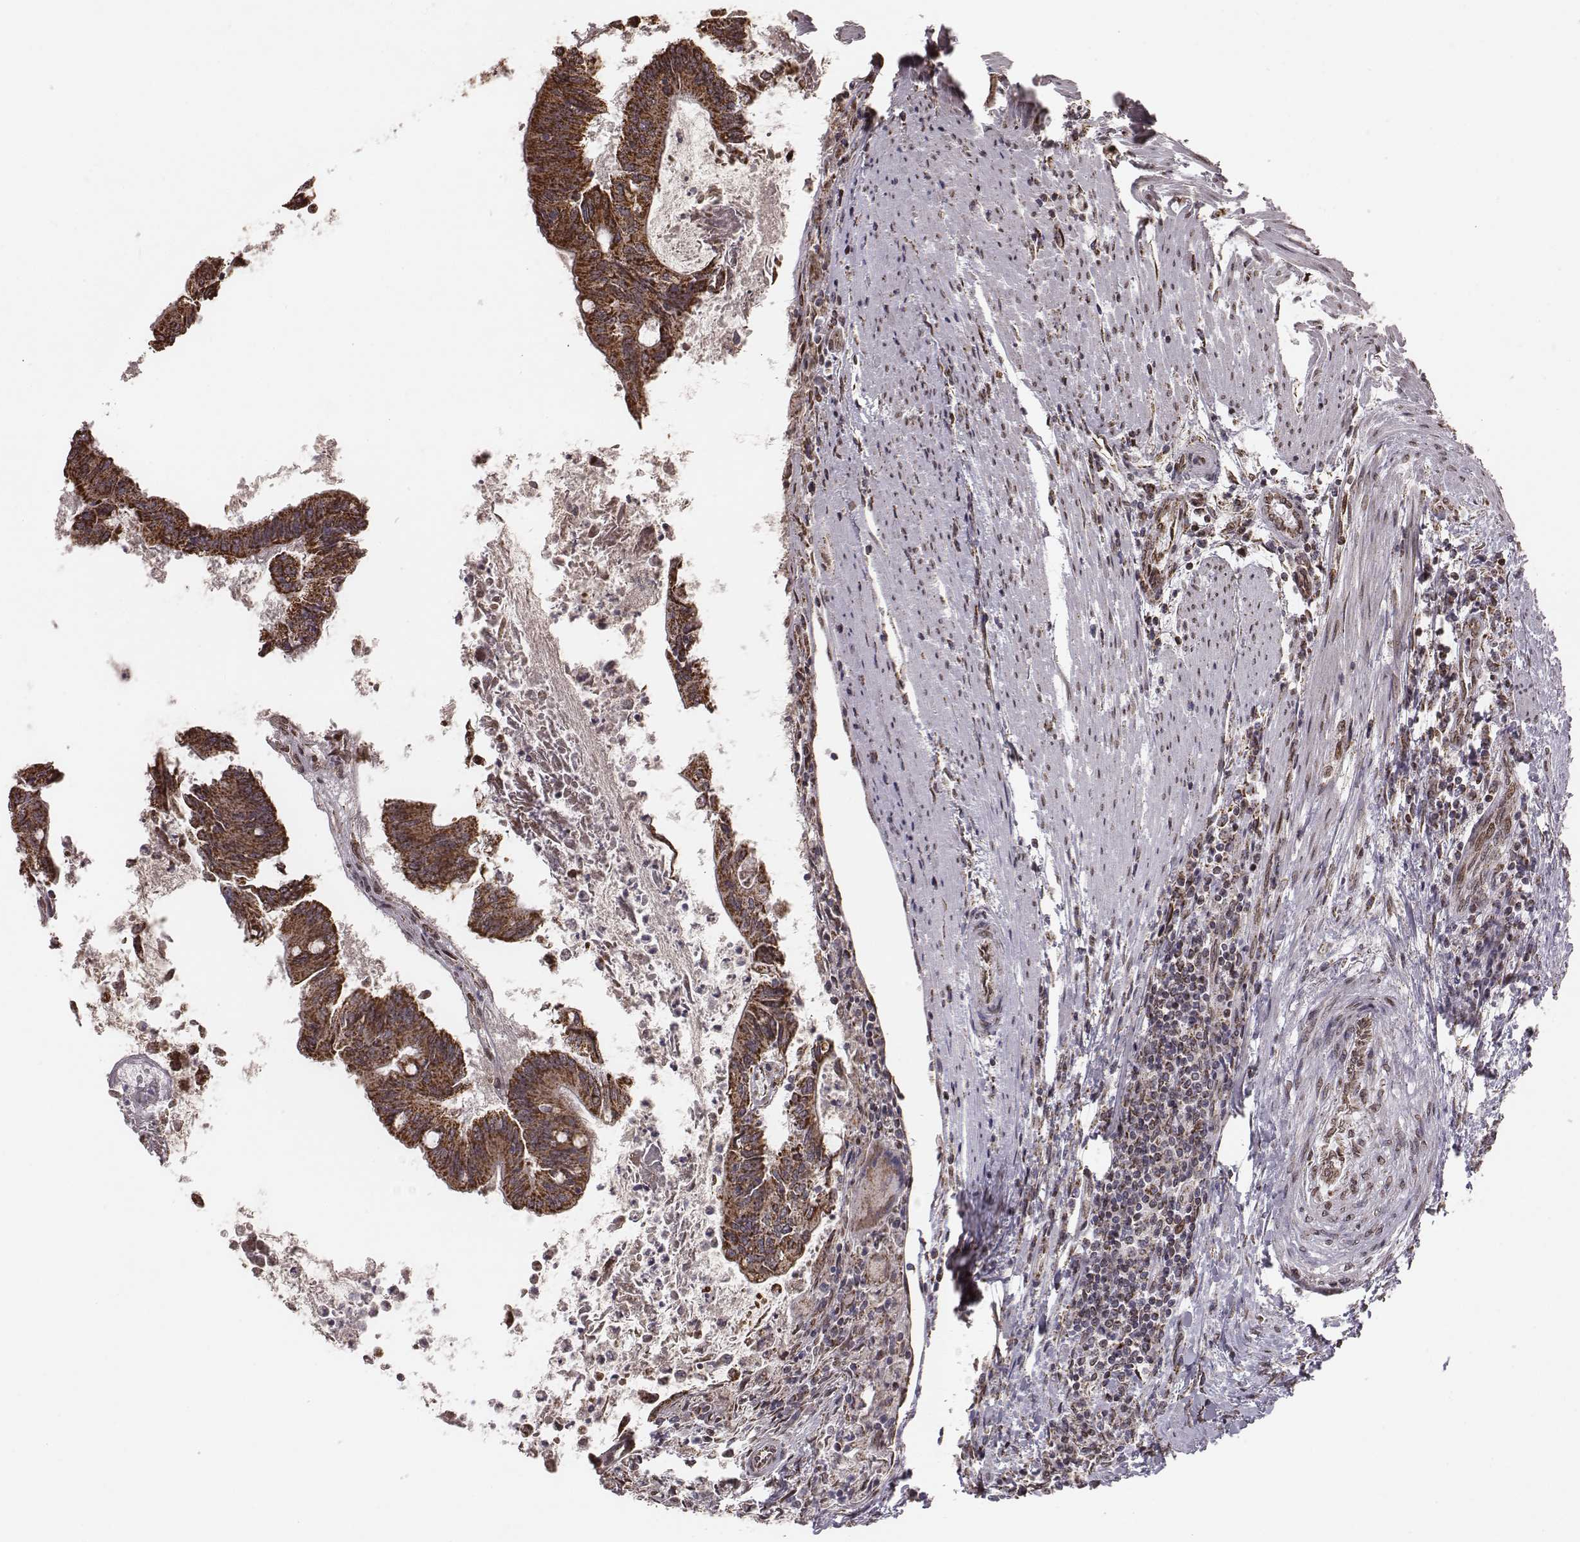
{"staining": {"intensity": "strong", "quantity": ">75%", "location": "cytoplasmic/membranous"}, "tissue": "colorectal cancer", "cell_type": "Tumor cells", "image_type": "cancer", "snomed": [{"axis": "morphology", "description": "Adenocarcinoma, NOS"}, {"axis": "topography", "description": "Colon"}], "caption": "A high amount of strong cytoplasmic/membranous expression is seen in approximately >75% of tumor cells in adenocarcinoma (colorectal) tissue.", "gene": "ACOT2", "patient": {"sex": "female", "age": 70}}